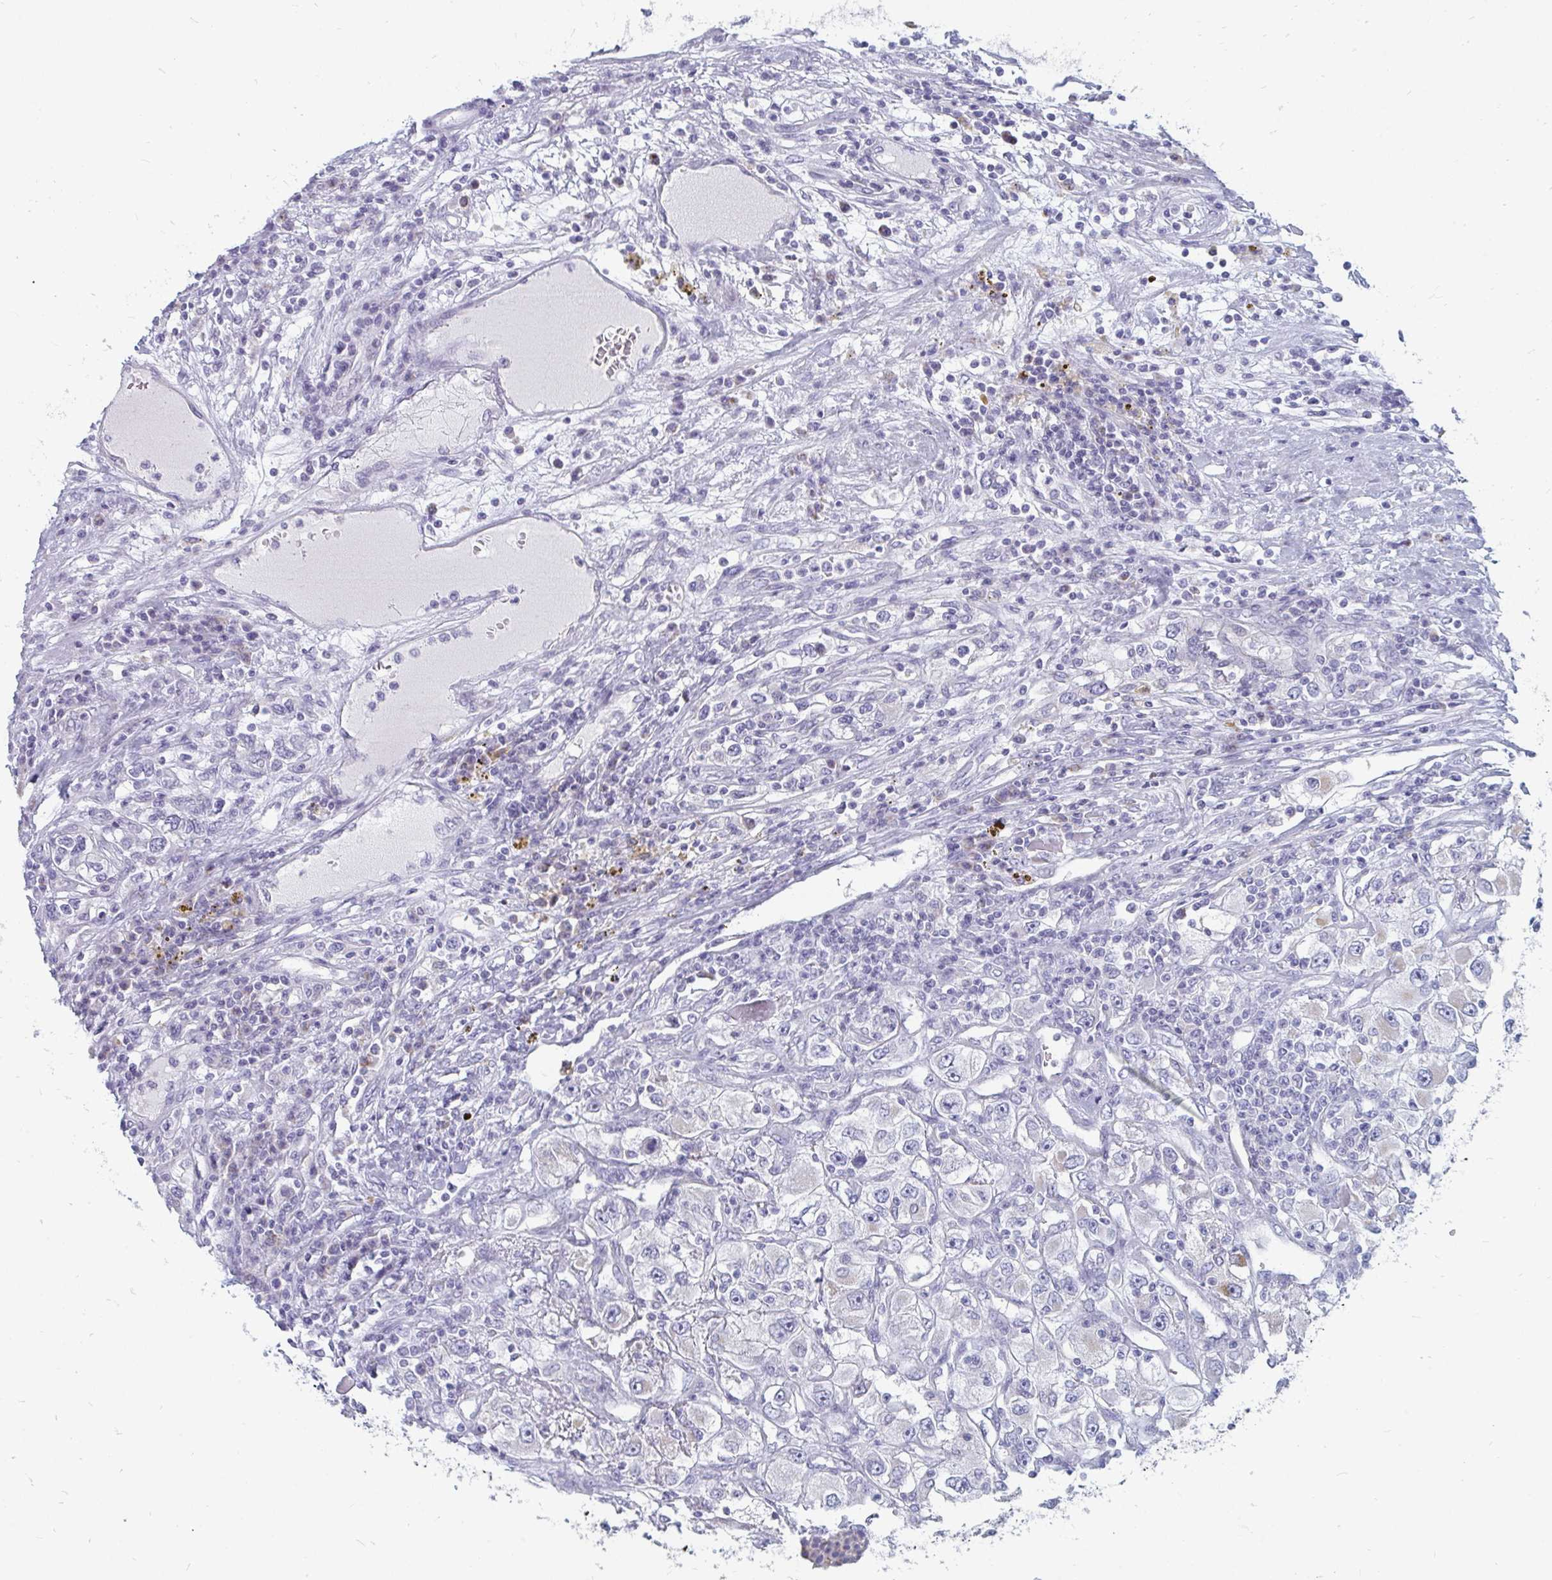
{"staining": {"intensity": "negative", "quantity": "none", "location": "none"}, "tissue": "renal cancer", "cell_type": "Tumor cells", "image_type": "cancer", "snomed": [{"axis": "morphology", "description": "Adenocarcinoma, NOS"}, {"axis": "topography", "description": "Kidney"}], "caption": "DAB (3,3'-diaminobenzidine) immunohistochemical staining of human adenocarcinoma (renal) demonstrates no significant positivity in tumor cells. (Stains: DAB (3,3'-diaminobenzidine) IHC with hematoxylin counter stain, Microscopy: brightfield microscopy at high magnification).", "gene": "OR10V1", "patient": {"sex": "female", "age": 52}}